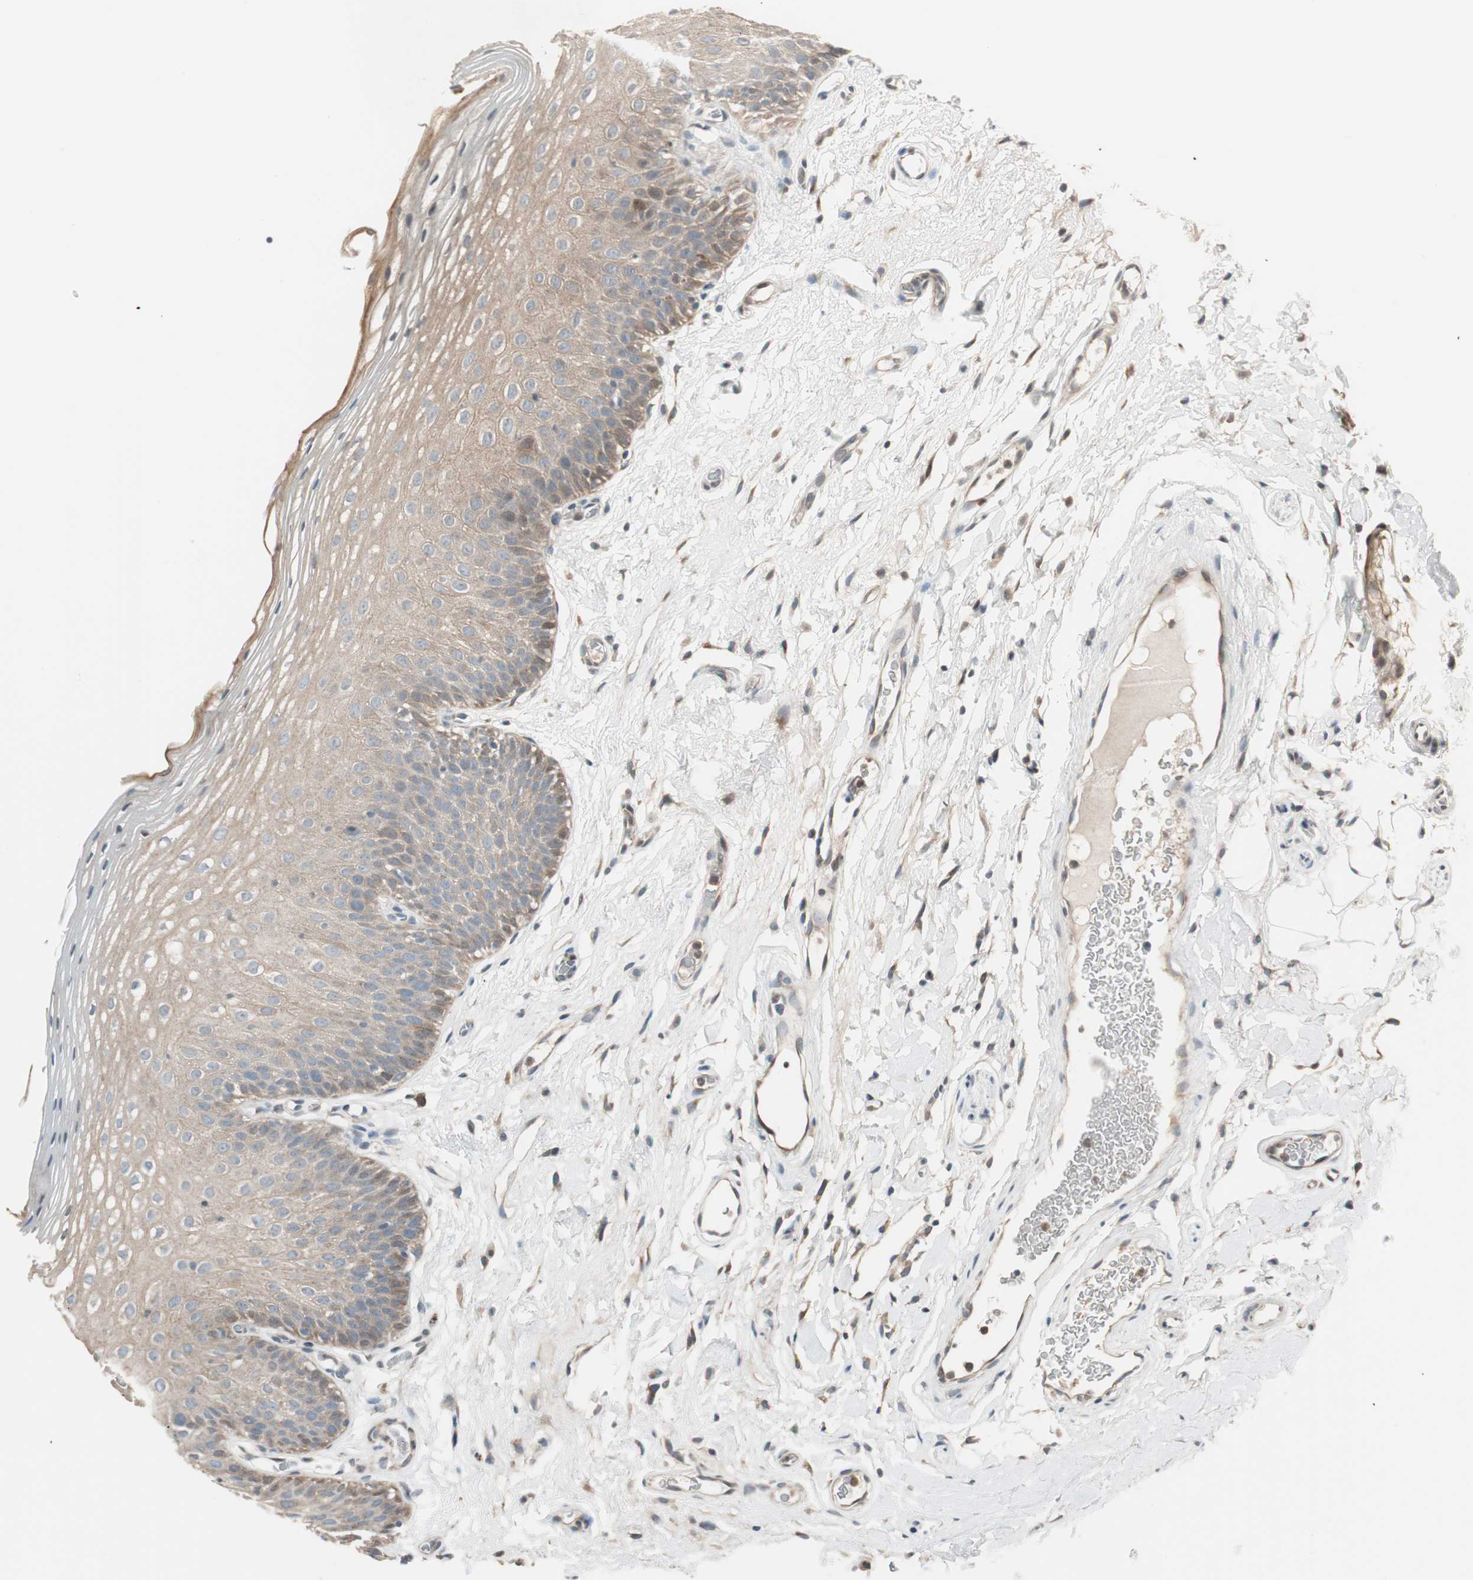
{"staining": {"intensity": "moderate", "quantity": "25%-75%", "location": "cytoplasmic/membranous,nuclear"}, "tissue": "oral mucosa", "cell_type": "Squamous epithelial cells", "image_type": "normal", "snomed": [{"axis": "morphology", "description": "Normal tissue, NOS"}, {"axis": "morphology", "description": "Squamous cell carcinoma, NOS"}, {"axis": "topography", "description": "Skeletal muscle"}, {"axis": "topography", "description": "Oral tissue"}], "caption": "Immunohistochemistry (IHC) of unremarkable oral mucosa demonstrates medium levels of moderate cytoplasmic/membranous,nuclear positivity in approximately 25%-75% of squamous epithelial cells.", "gene": "CGRRF1", "patient": {"sex": "male", "age": 71}}